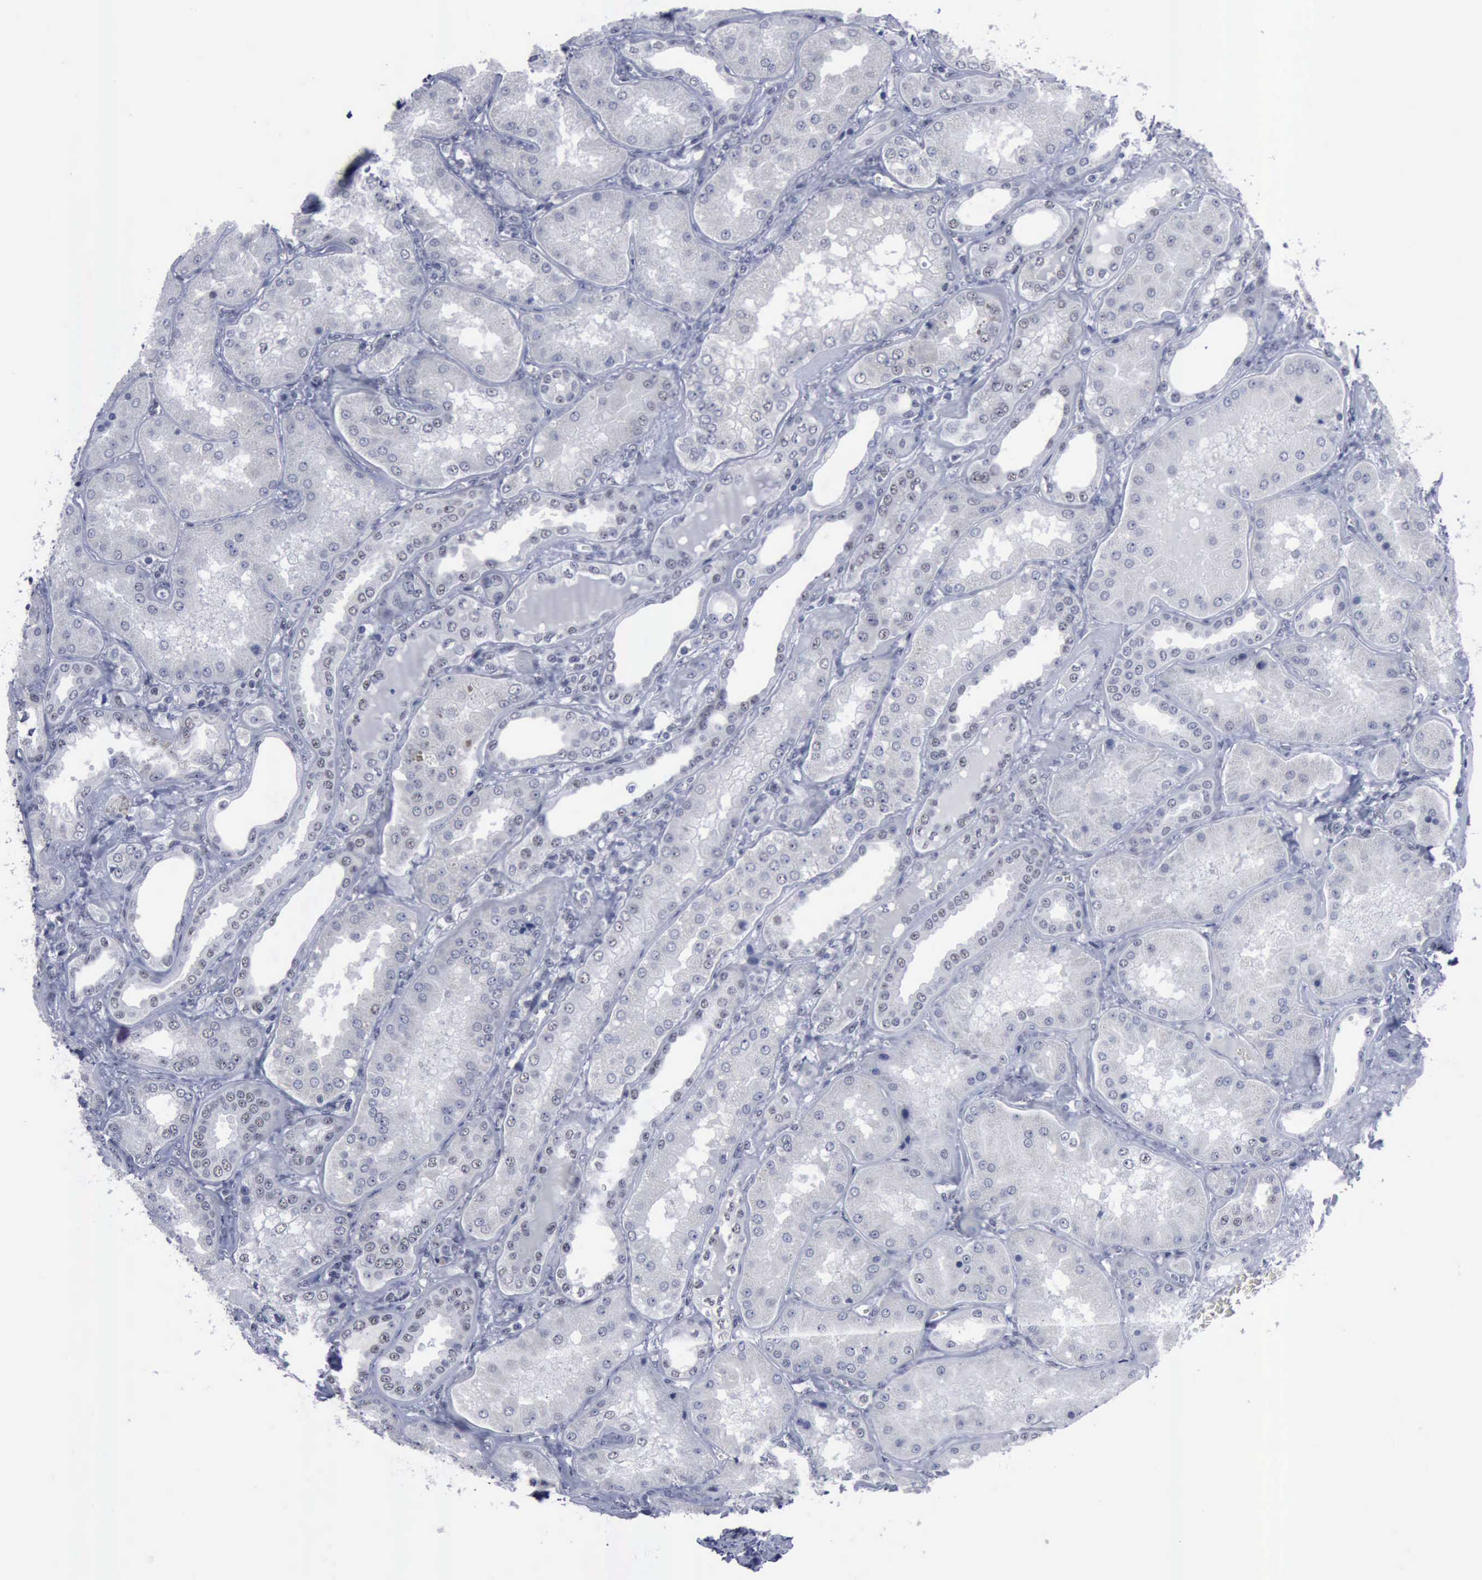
{"staining": {"intensity": "negative", "quantity": "none", "location": "none"}, "tissue": "kidney", "cell_type": "Cells in glomeruli", "image_type": "normal", "snomed": [{"axis": "morphology", "description": "Normal tissue, NOS"}, {"axis": "topography", "description": "Kidney"}], "caption": "A high-resolution micrograph shows IHC staining of normal kidney, which shows no significant staining in cells in glomeruli.", "gene": "BRD1", "patient": {"sex": "female", "age": 56}}